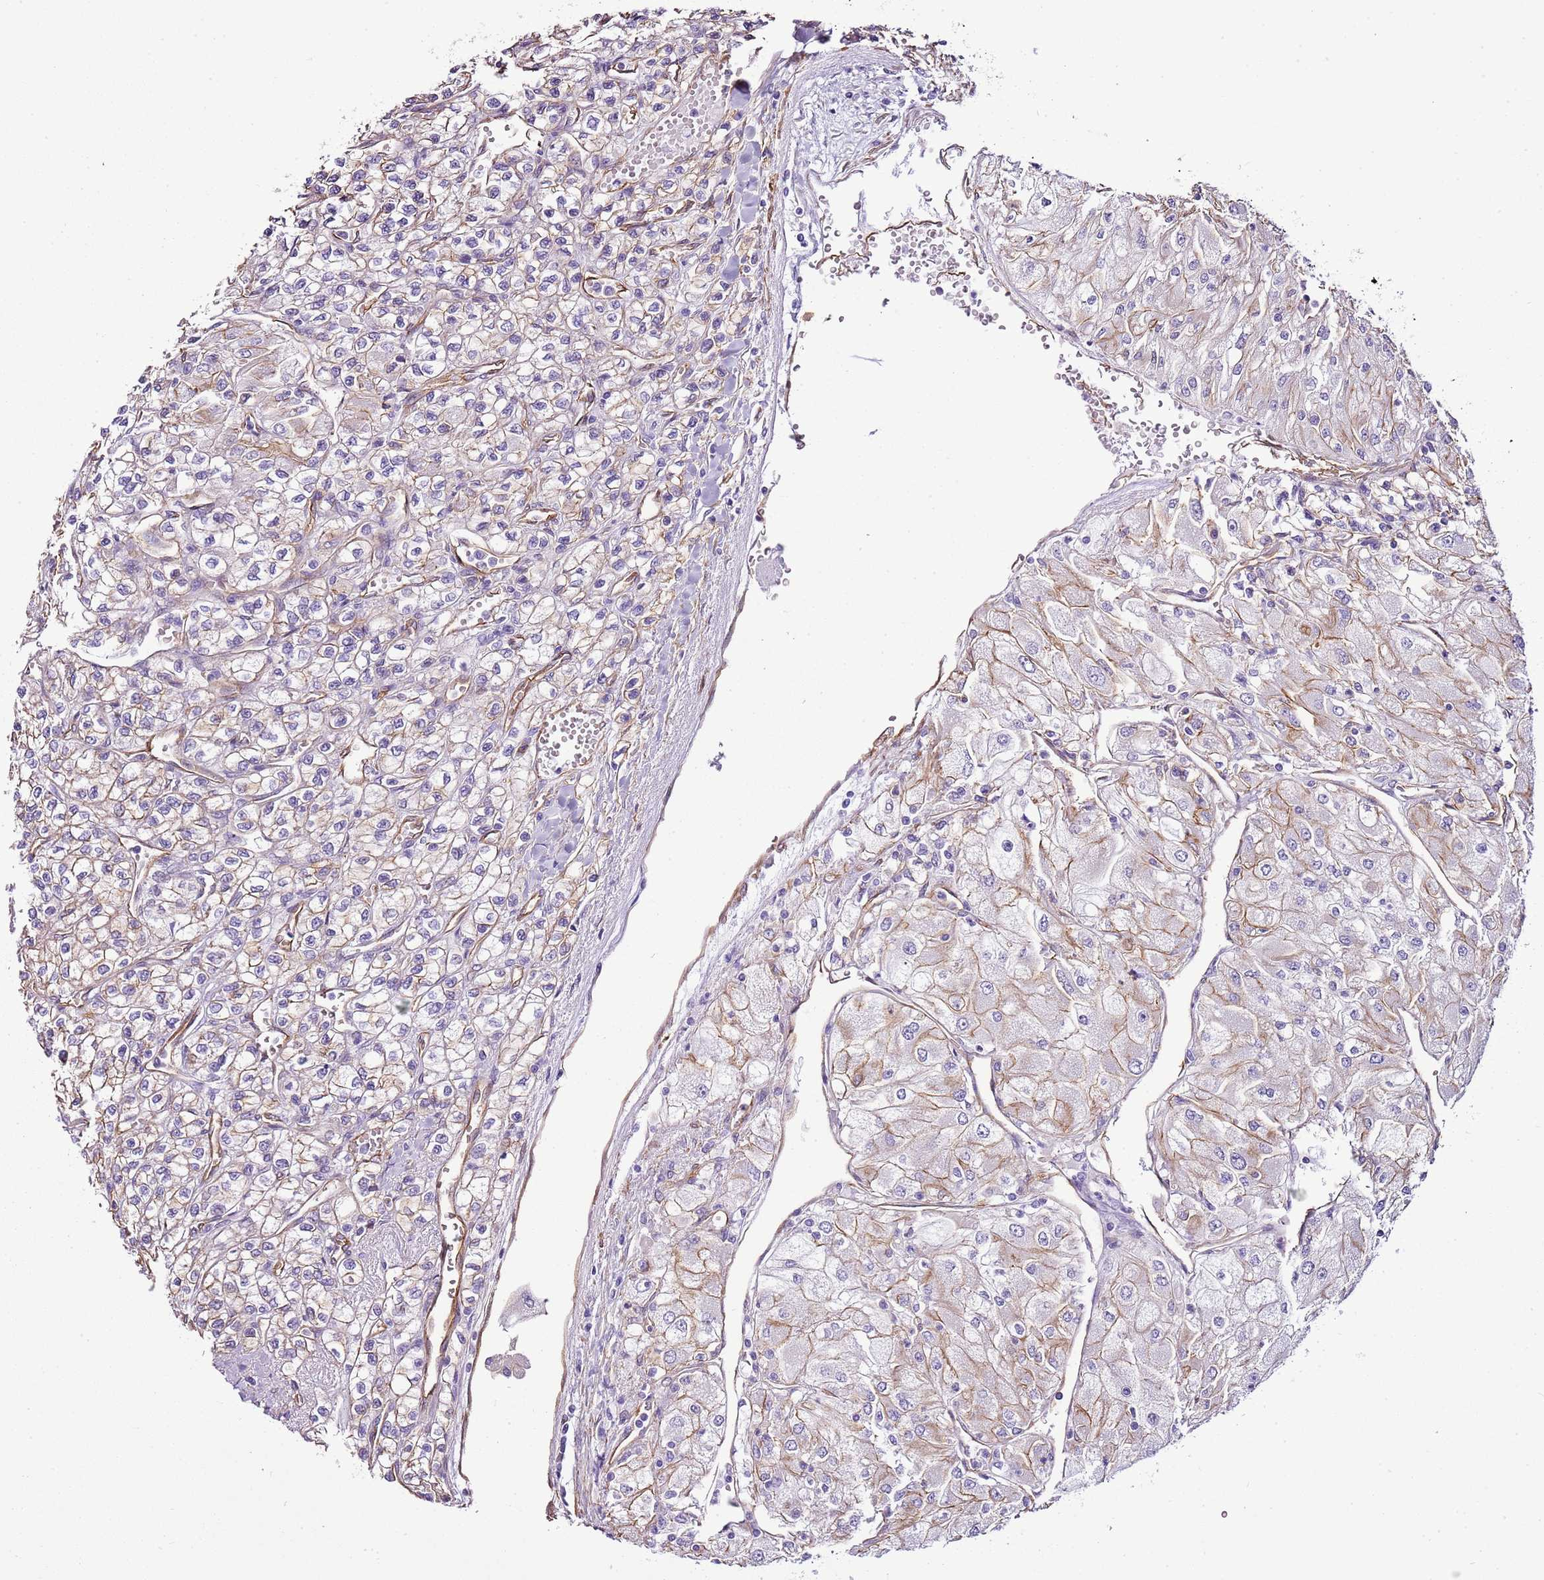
{"staining": {"intensity": "moderate", "quantity": "25%-75%", "location": "cytoplasmic/membranous"}, "tissue": "renal cancer", "cell_type": "Tumor cells", "image_type": "cancer", "snomed": [{"axis": "morphology", "description": "Adenocarcinoma, NOS"}, {"axis": "topography", "description": "Kidney"}], "caption": "Immunohistochemistry of human renal cancer demonstrates medium levels of moderate cytoplasmic/membranous positivity in about 25%-75% of tumor cells.", "gene": "CTDSPL", "patient": {"sex": "male", "age": 80}}